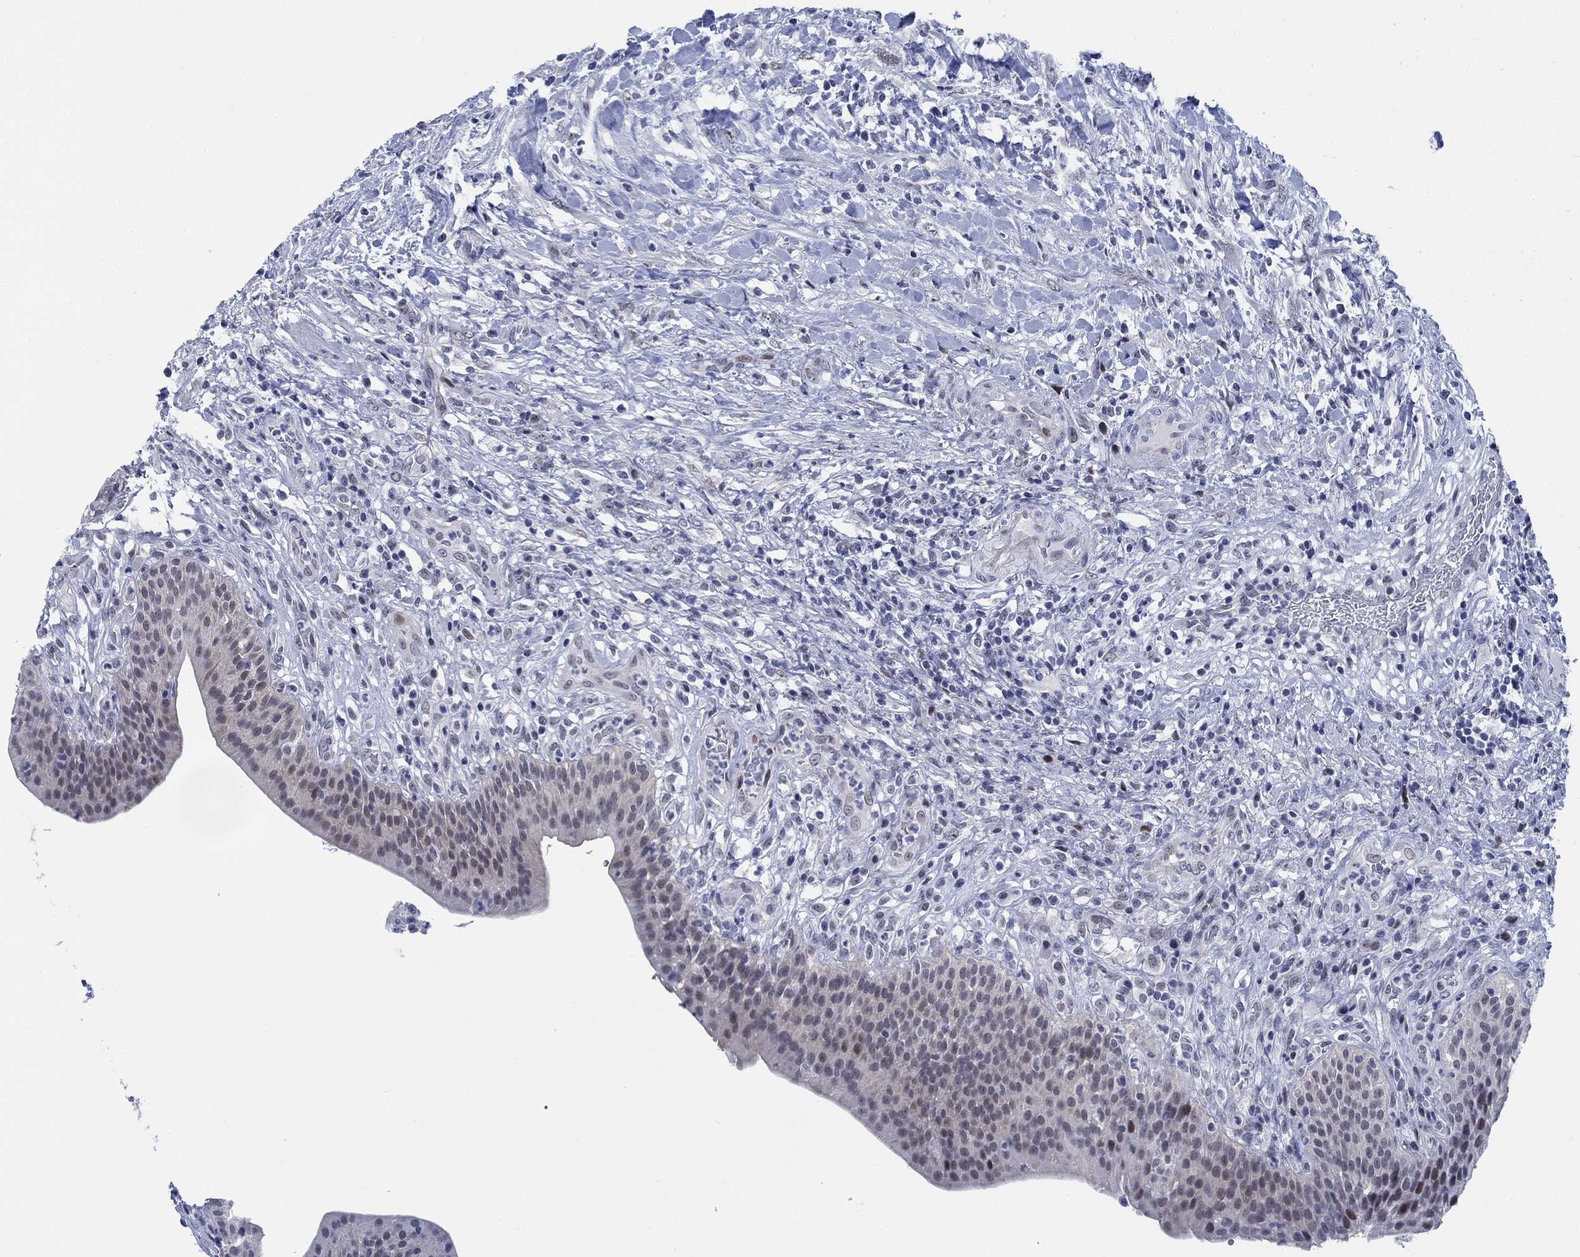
{"staining": {"intensity": "moderate", "quantity": "<25%", "location": "nuclear"}, "tissue": "urinary bladder", "cell_type": "Urothelial cells", "image_type": "normal", "snomed": [{"axis": "morphology", "description": "Normal tissue, NOS"}, {"axis": "topography", "description": "Urinary bladder"}], "caption": "This histopathology image reveals IHC staining of unremarkable human urinary bladder, with low moderate nuclear expression in about <25% of urothelial cells.", "gene": "NEU3", "patient": {"sex": "male", "age": 66}}